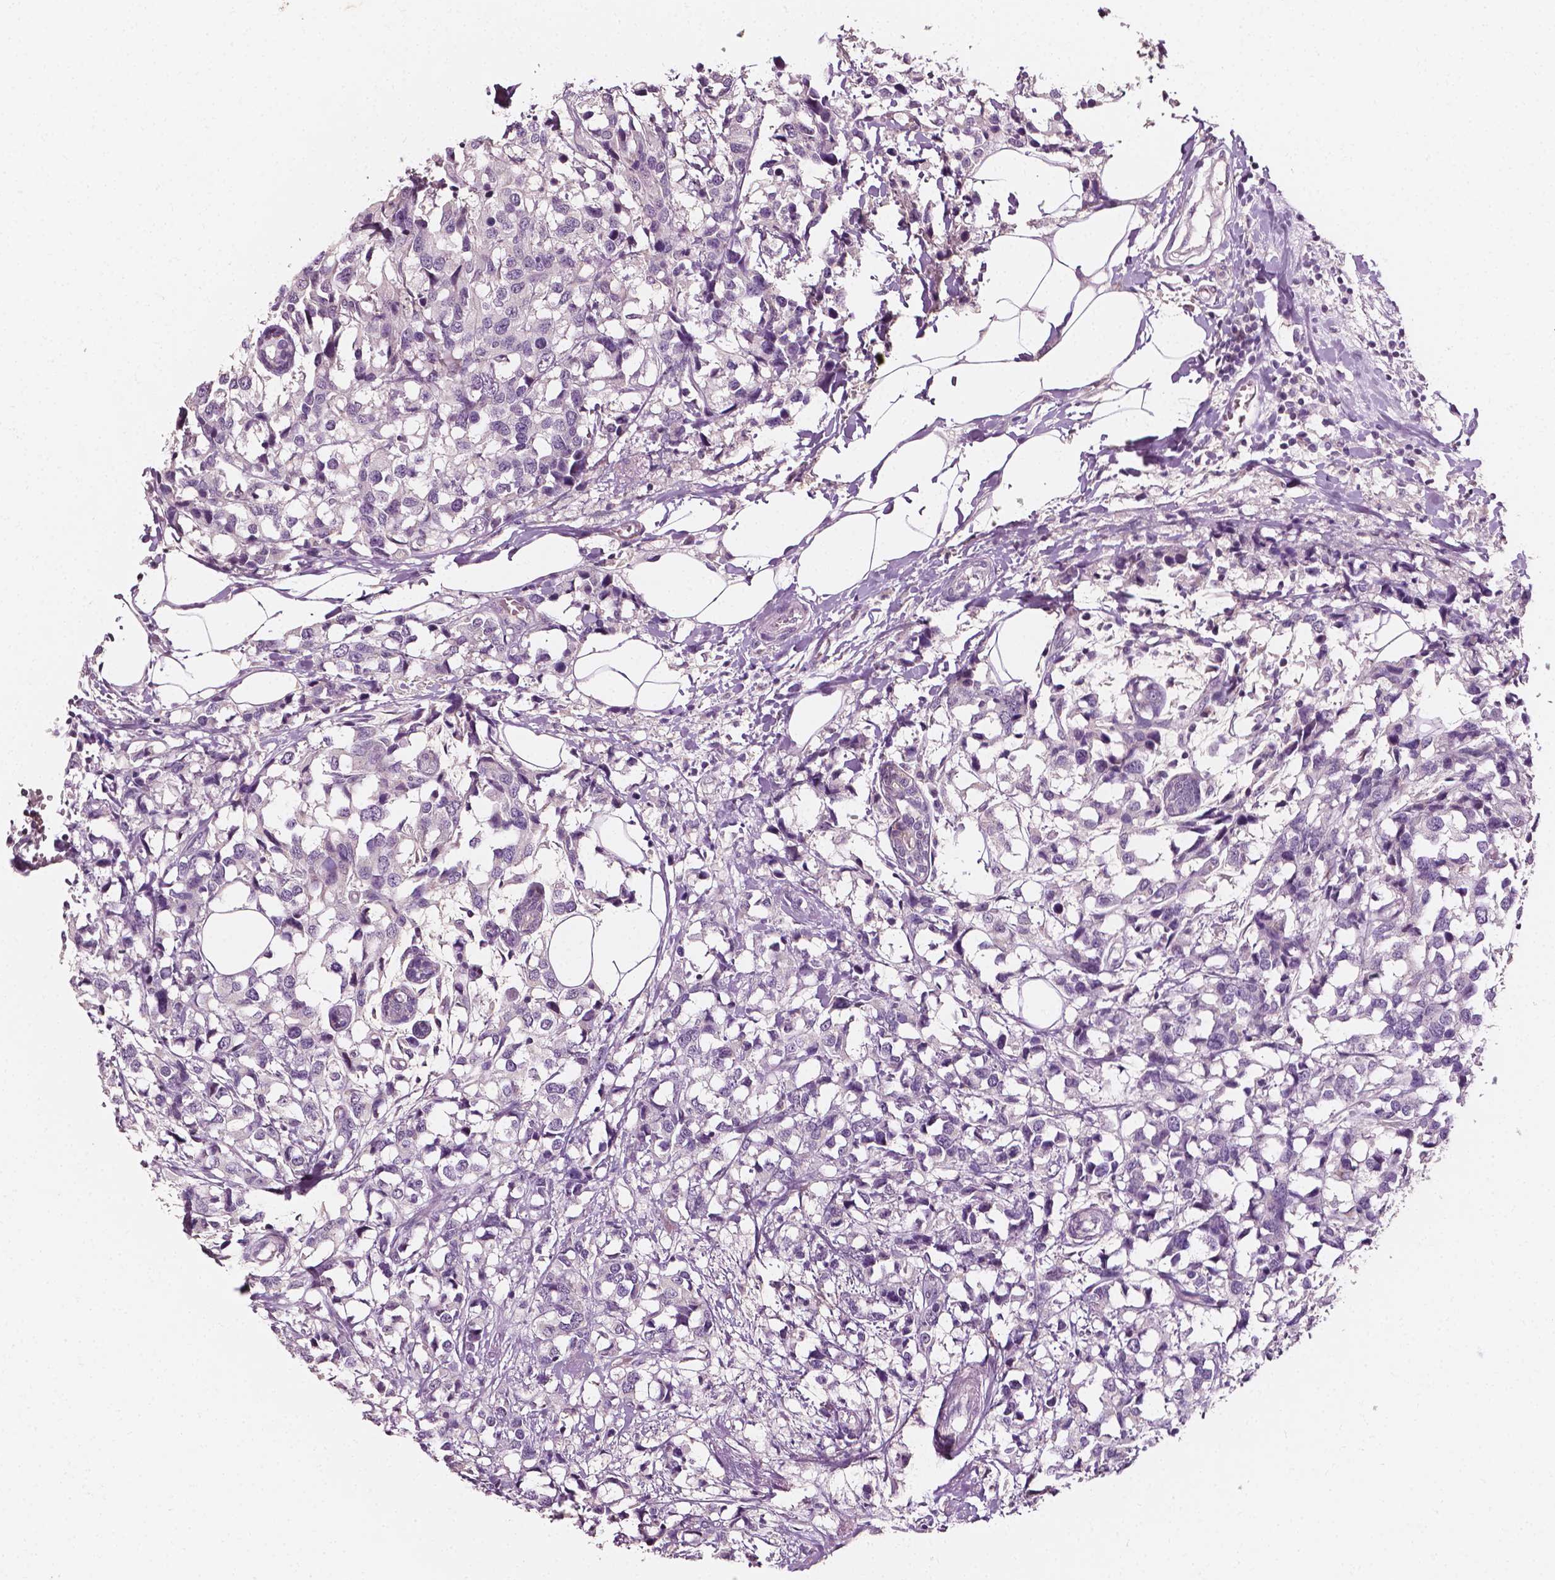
{"staining": {"intensity": "negative", "quantity": "none", "location": "none"}, "tissue": "breast cancer", "cell_type": "Tumor cells", "image_type": "cancer", "snomed": [{"axis": "morphology", "description": "Lobular carcinoma"}, {"axis": "topography", "description": "Breast"}], "caption": "DAB immunohistochemical staining of breast lobular carcinoma displays no significant staining in tumor cells.", "gene": "PLA2R1", "patient": {"sex": "female", "age": 59}}